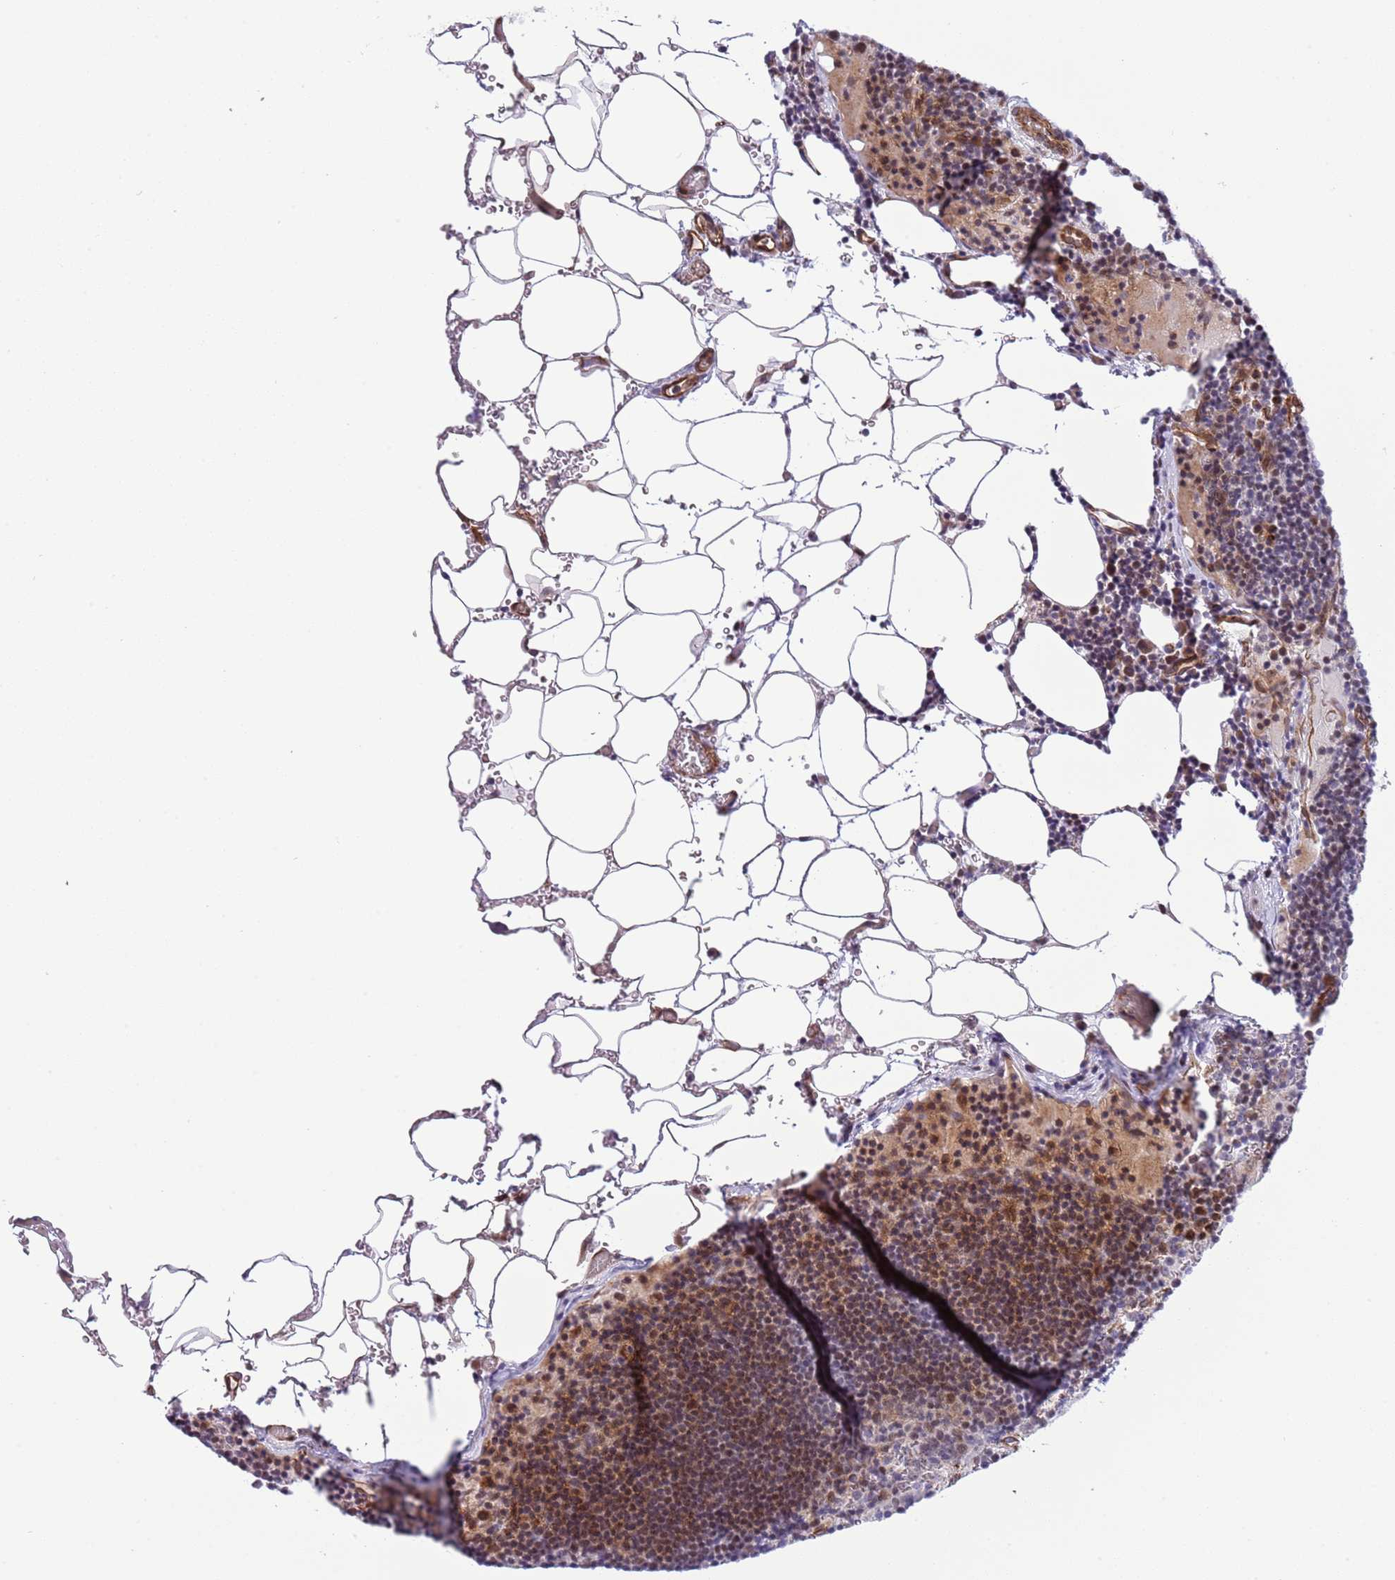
{"staining": {"intensity": "negative", "quantity": "none", "location": "none"}, "tissue": "lymph node", "cell_type": "Germinal center cells", "image_type": "normal", "snomed": [{"axis": "morphology", "description": "Normal tissue, NOS"}, {"axis": "topography", "description": "Lymph node"}], "caption": "Immunohistochemistry of normal human lymph node shows no positivity in germinal center cells.", "gene": "NEK3", "patient": {"sex": "male", "age": 53}}